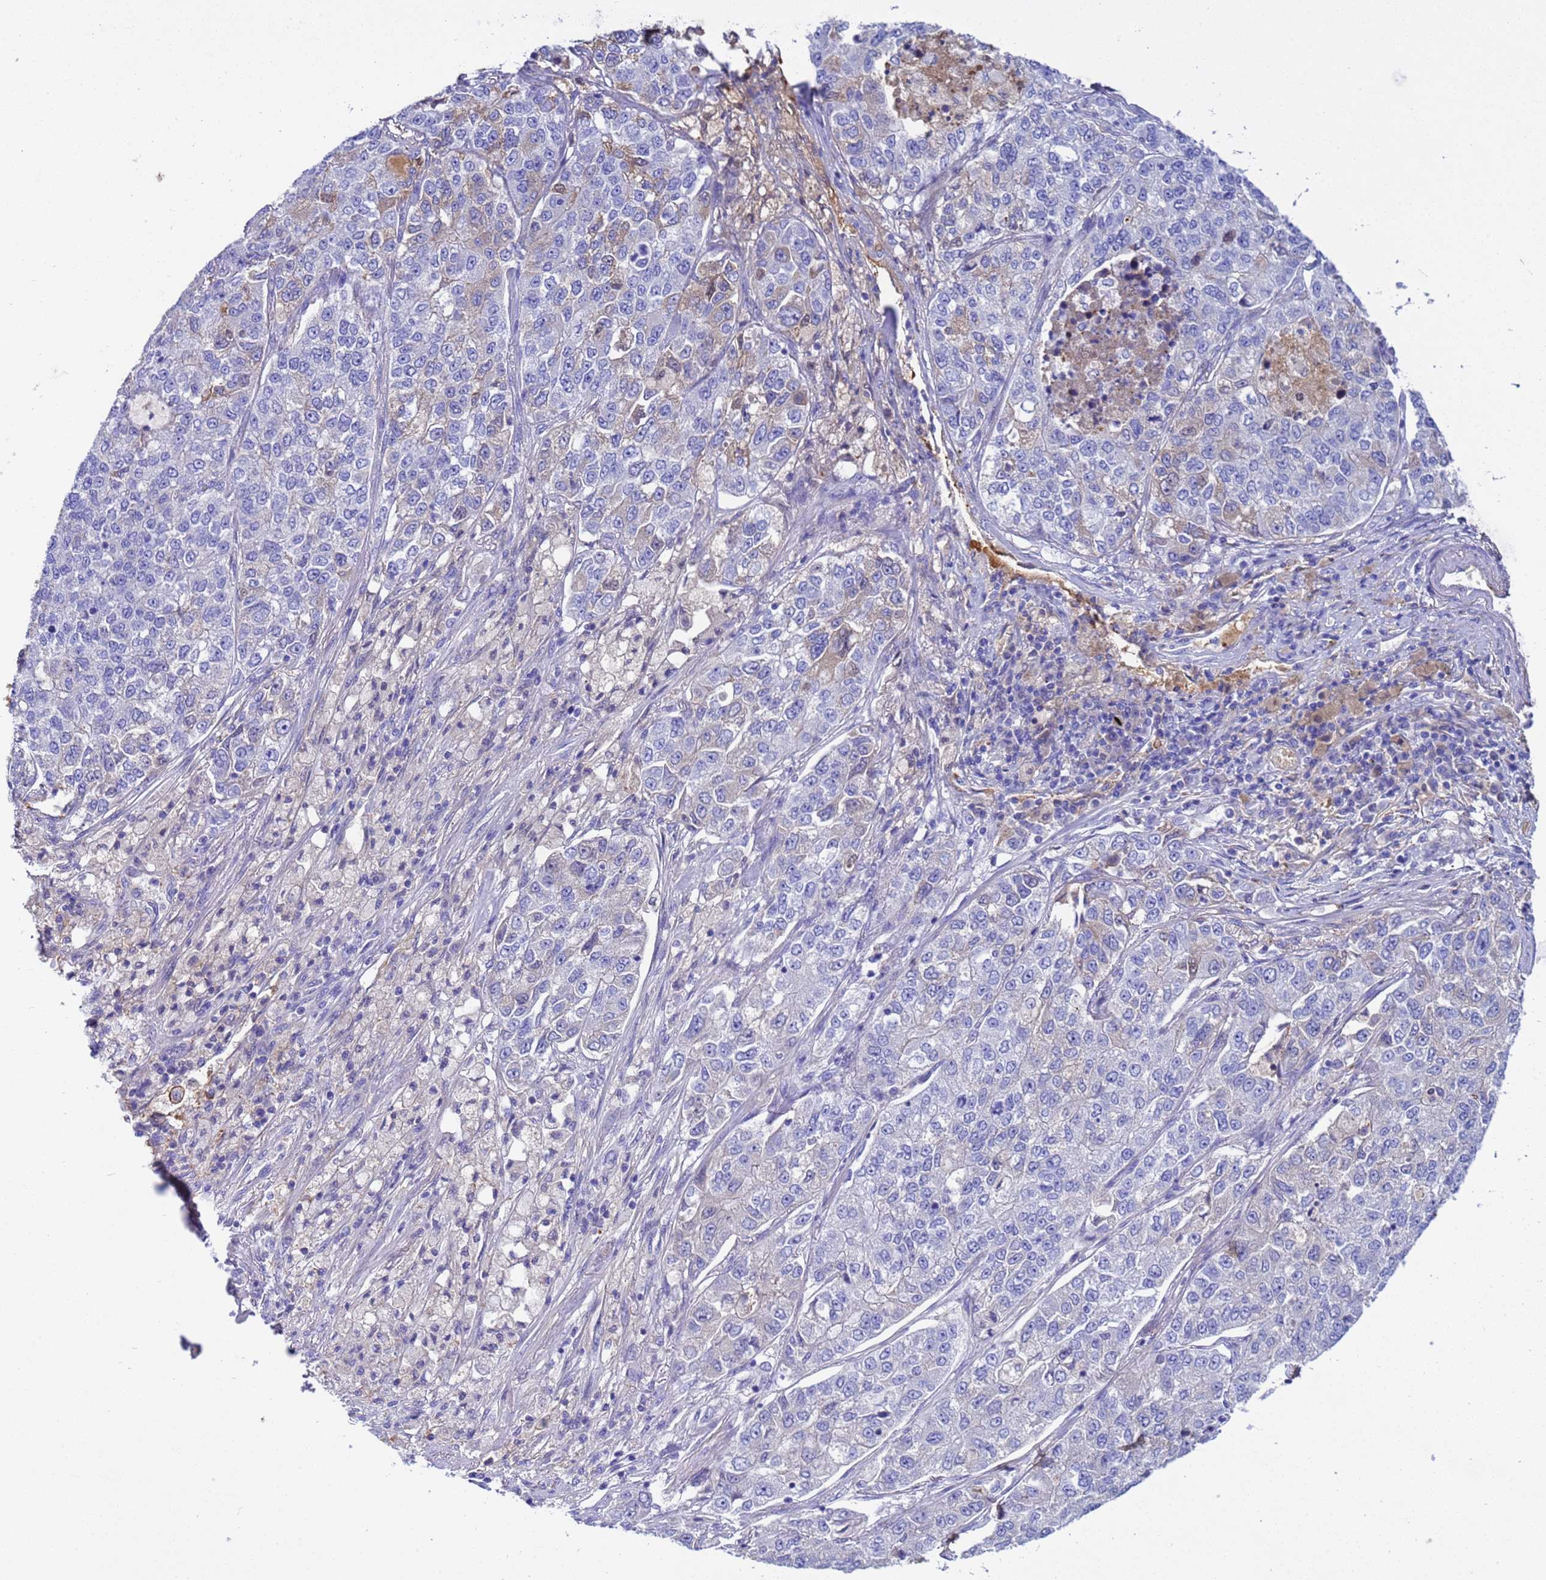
{"staining": {"intensity": "negative", "quantity": "none", "location": "none"}, "tissue": "lung cancer", "cell_type": "Tumor cells", "image_type": "cancer", "snomed": [{"axis": "morphology", "description": "Adenocarcinoma, NOS"}, {"axis": "topography", "description": "Lung"}], "caption": "Human lung cancer stained for a protein using IHC reveals no expression in tumor cells.", "gene": "H1-7", "patient": {"sex": "male", "age": 49}}